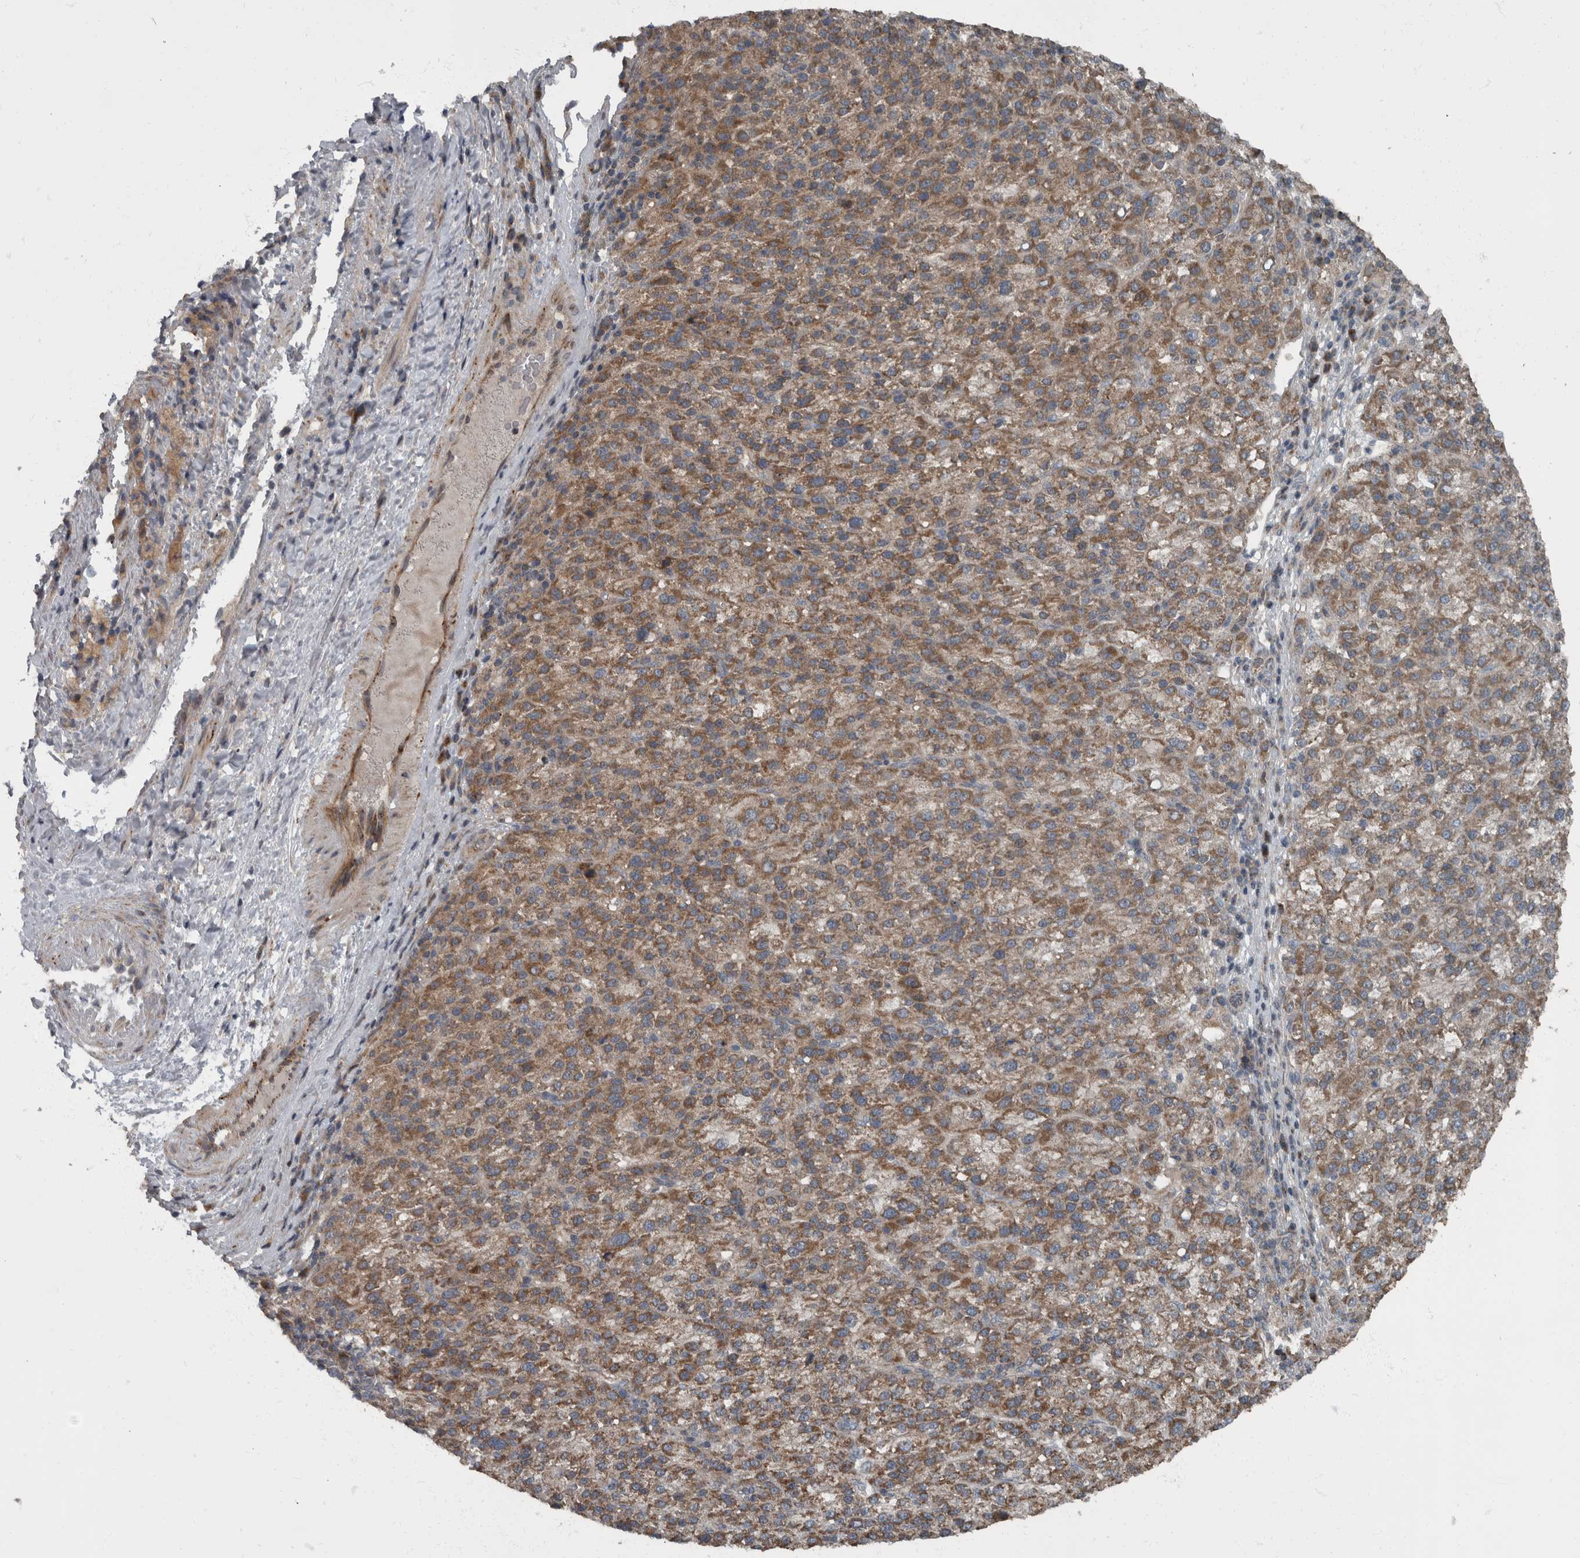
{"staining": {"intensity": "moderate", "quantity": ">75%", "location": "cytoplasmic/membranous"}, "tissue": "liver cancer", "cell_type": "Tumor cells", "image_type": "cancer", "snomed": [{"axis": "morphology", "description": "Carcinoma, Hepatocellular, NOS"}, {"axis": "topography", "description": "Liver"}], "caption": "IHC of human liver cancer (hepatocellular carcinoma) exhibits medium levels of moderate cytoplasmic/membranous expression in approximately >75% of tumor cells.", "gene": "RABGGTB", "patient": {"sex": "female", "age": 58}}